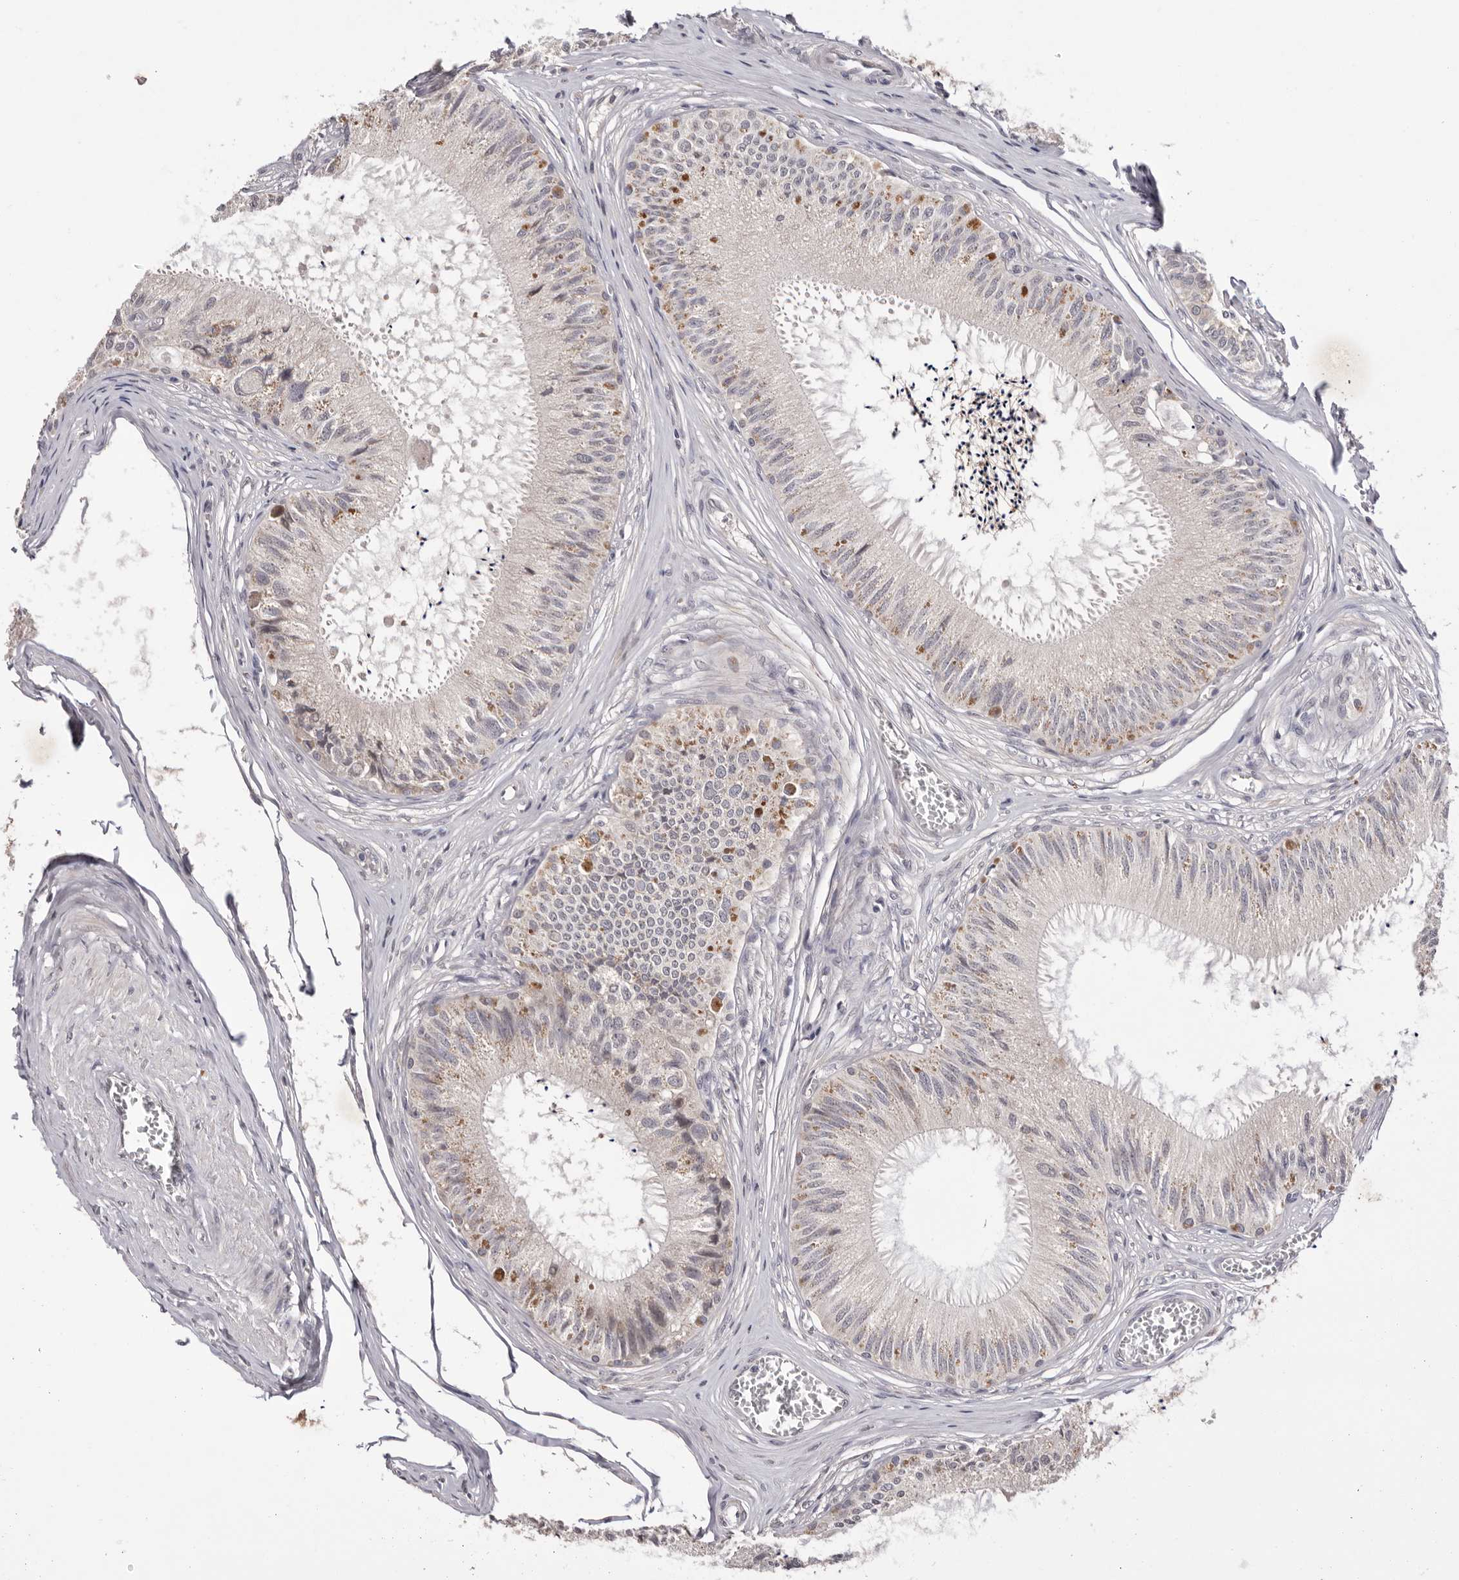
{"staining": {"intensity": "negative", "quantity": "none", "location": "none"}, "tissue": "epididymis", "cell_type": "Glandular cells", "image_type": "normal", "snomed": [{"axis": "morphology", "description": "Normal tissue, NOS"}, {"axis": "topography", "description": "Epididymis"}], "caption": "The histopathology image shows no staining of glandular cells in normal epididymis.", "gene": "DOP1A", "patient": {"sex": "male", "age": 79}}